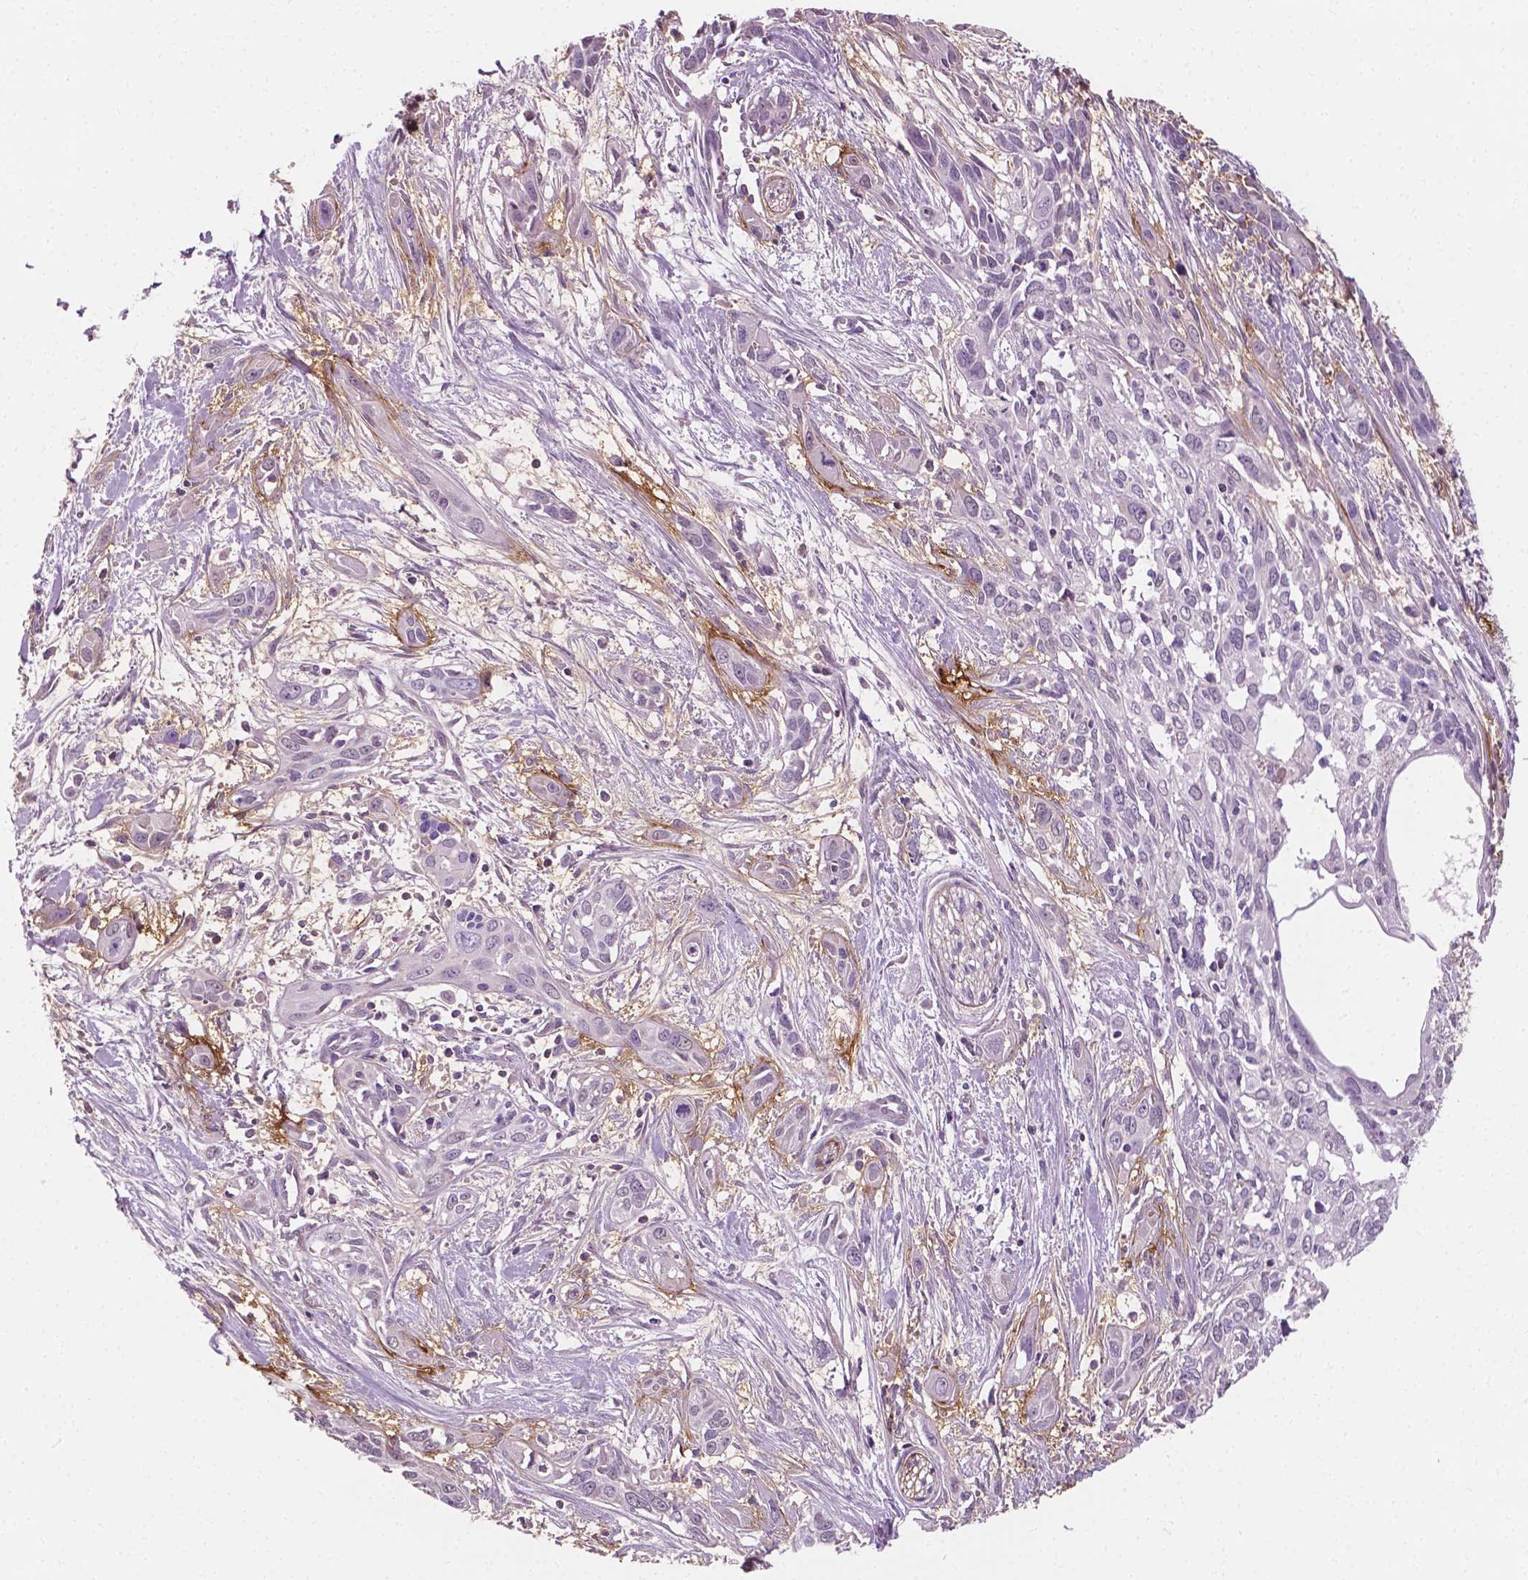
{"staining": {"intensity": "negative", "quantity": "none", "location": "none"}, "tissue": "pancreatic cancer", "cell_type": "Tumor cells", "image_type": "cancer", "snomed": [{"axis": "morphology", "description": "Adenocarcinoma, NOS"}, {"axis": "topography", "description": "Pancreas"}], "caption": "Pancreatic adenocarcinoma was stained to show a protein in brown. There is no significant staining in tumor cells.", "gene": "PTX3", "patient": {"sex": "female", "age": 55}}